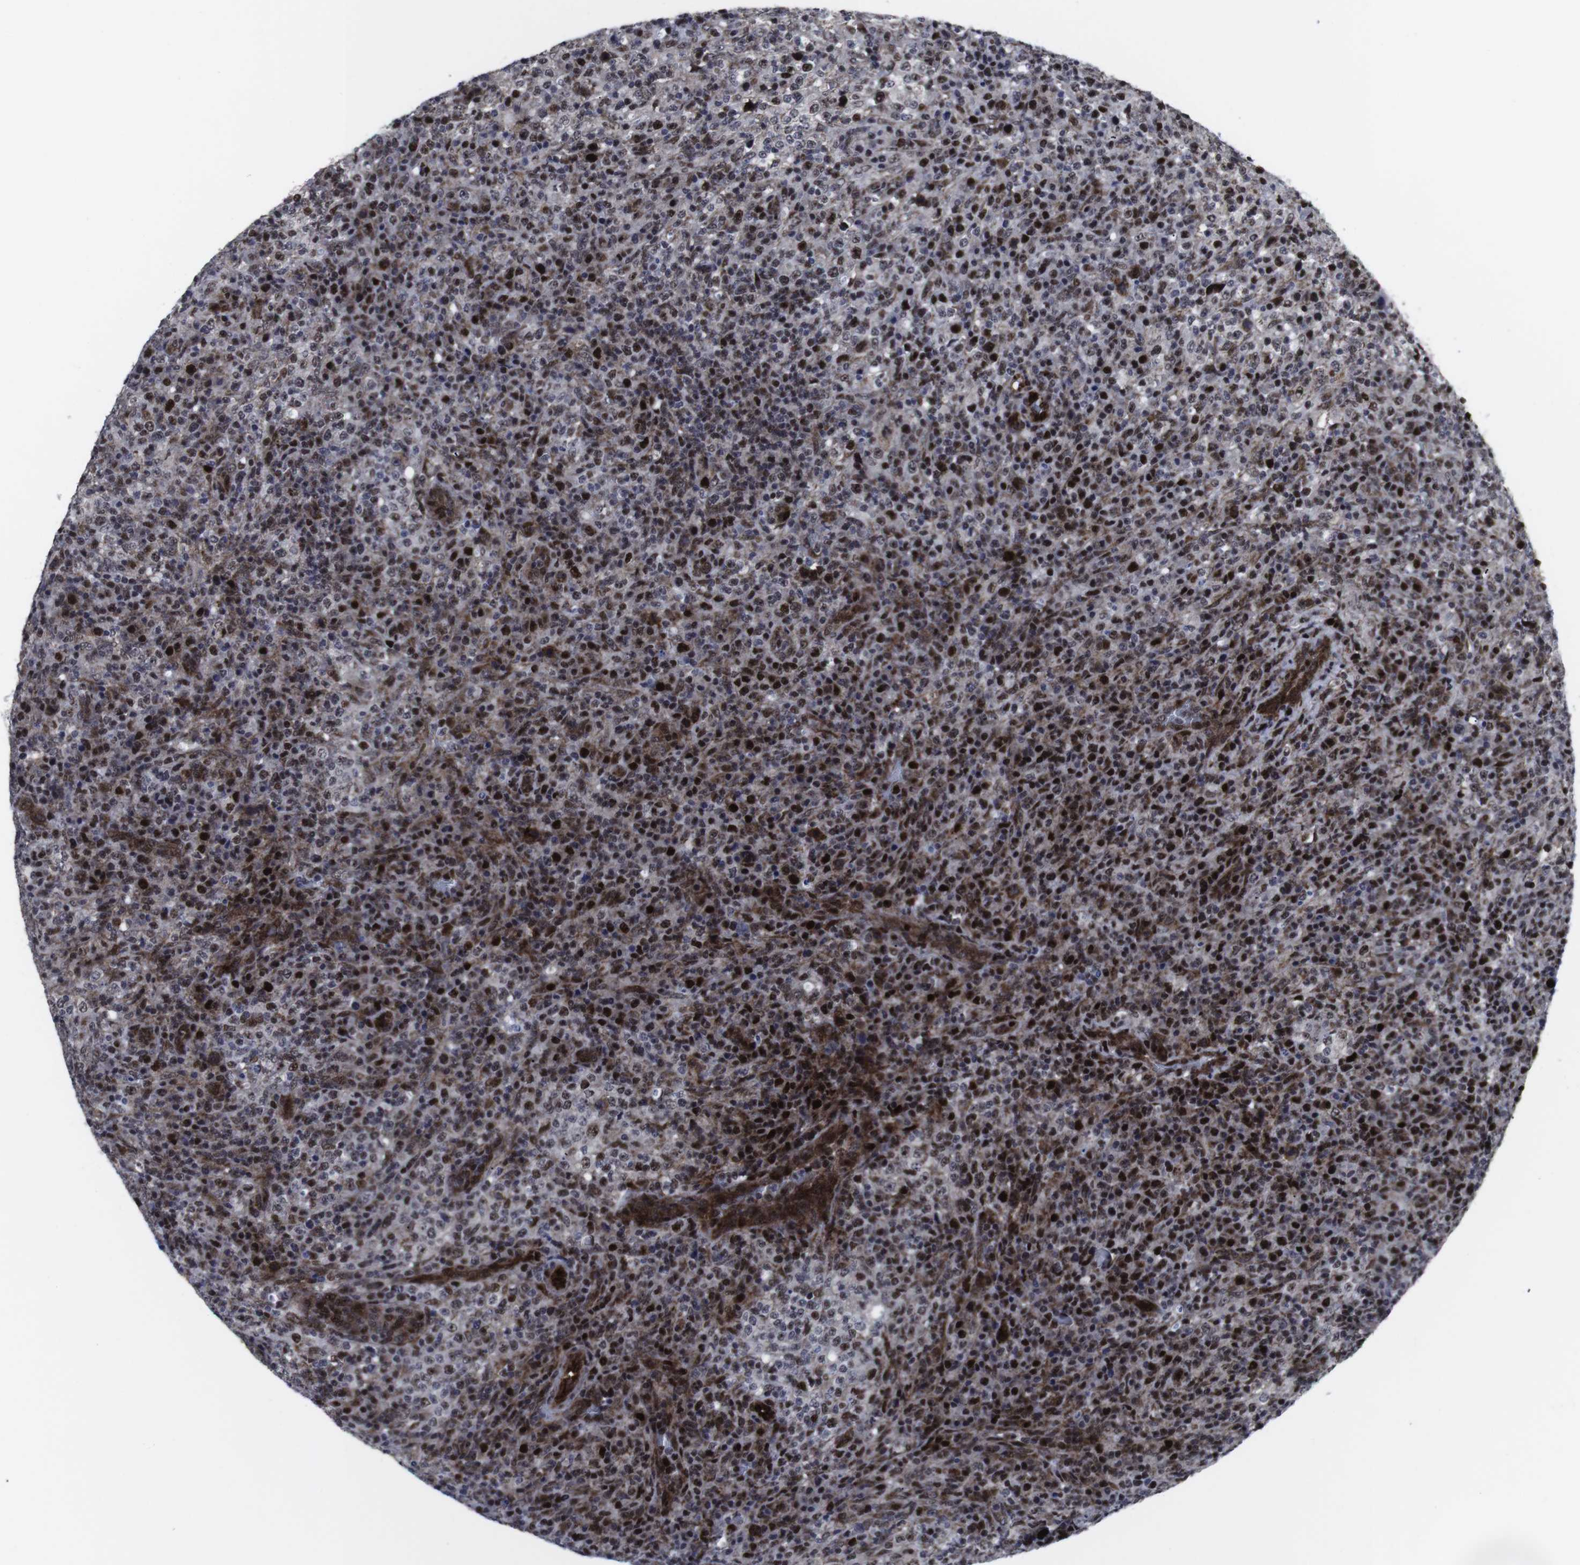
{"staining": {"intensity": "strong", "quantity": ">75%", "location": "nuclear"}, "tissue": "lymphoma", "cell_type": "Tumor cells", "image_type": "cancer", "snomed": [{"axis": "morphology", "description": "Malignant lymphoma, non-Hodgkin's type, High grade"}, {"axis": "topography", "description": "Lymph node"}], "caption": "About >75% of tumor cells in human high-grade malignant lymphoma, non-Hodgkin's type exhibit strong nuclear protein expression as visualized by brown immunohistochemical staining.", "gene": "MLH1", "patient": {"sex": "female", "age": 76}}